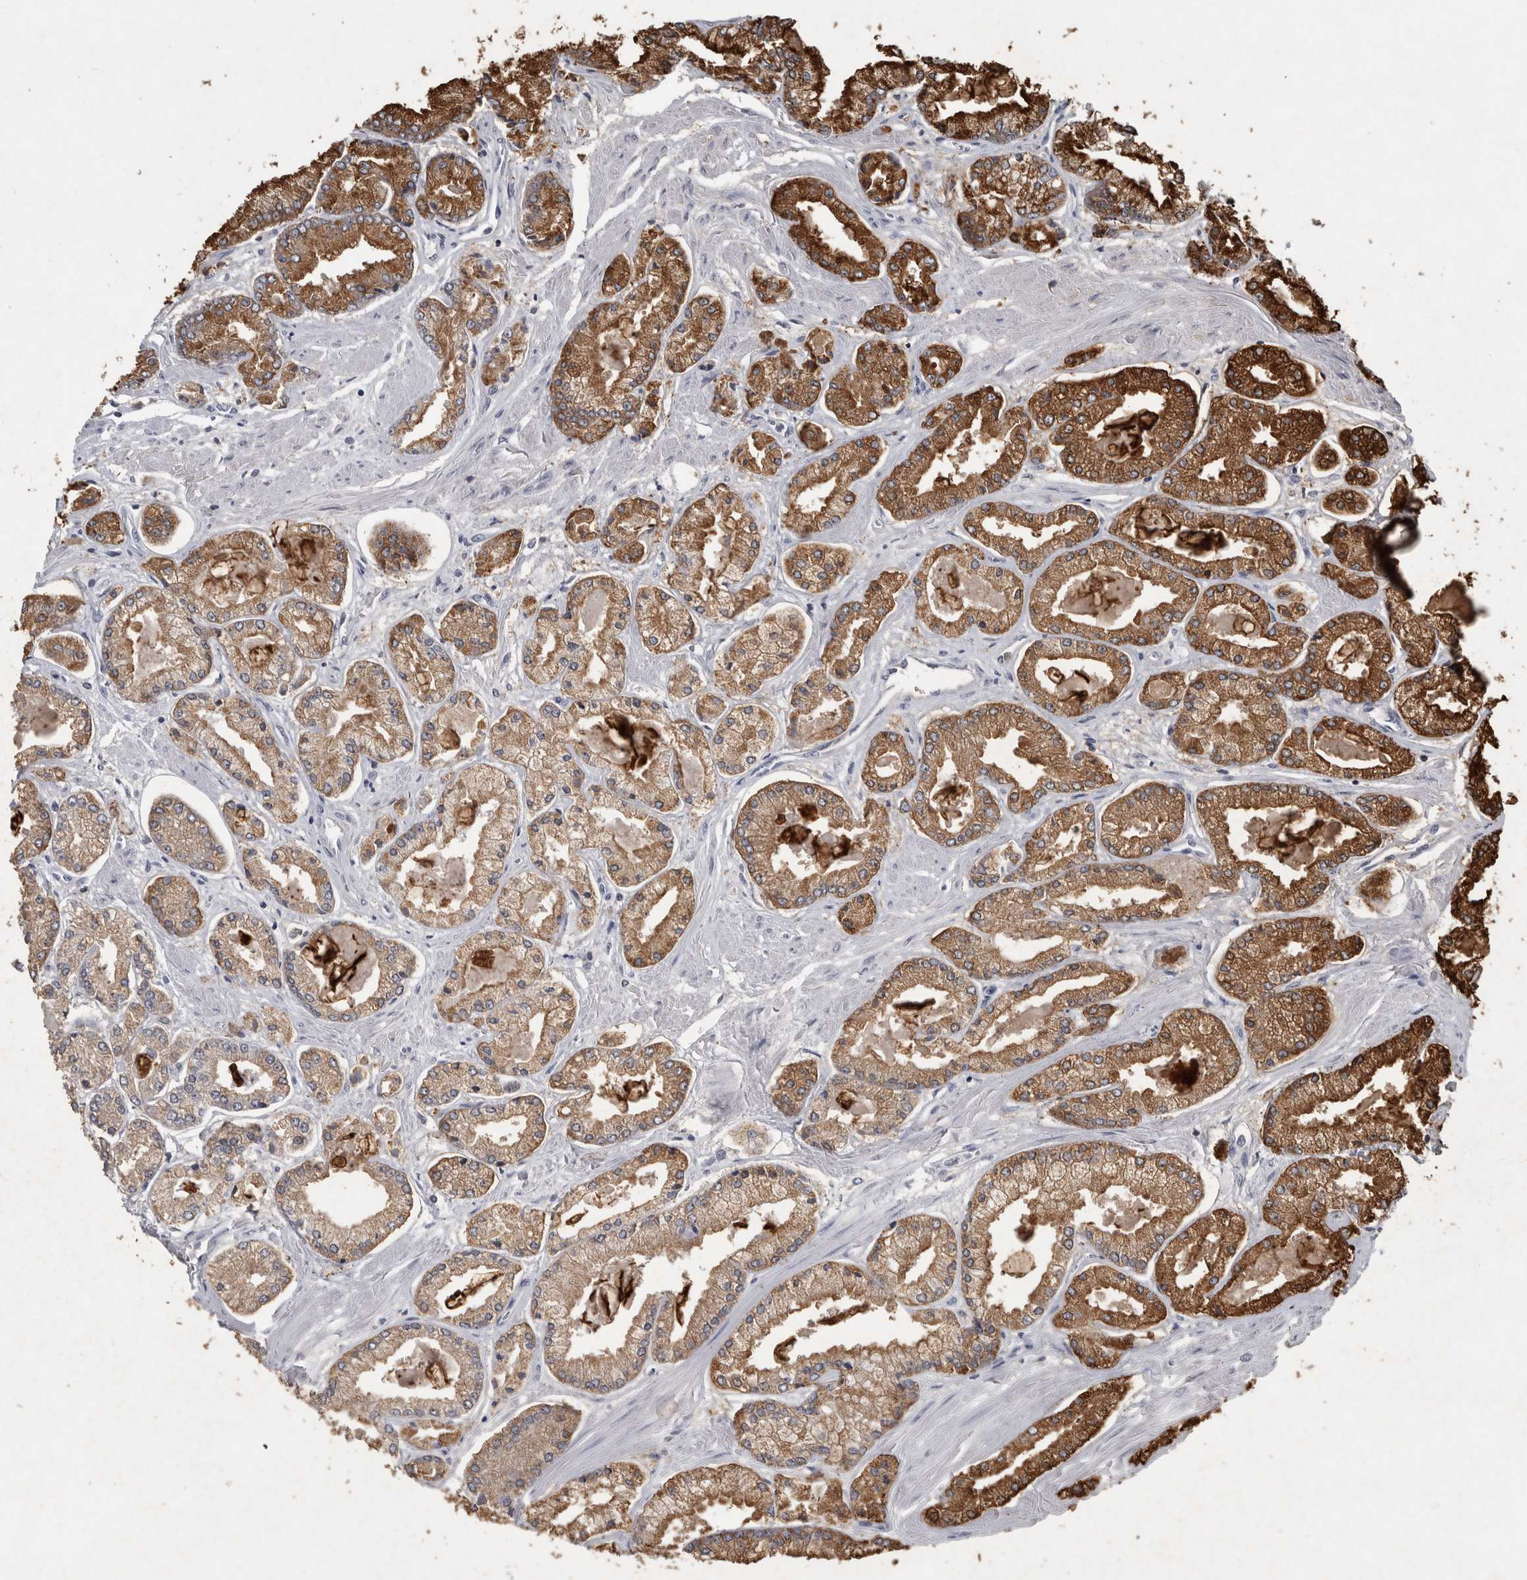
{"staining": {"intensity": "strong", "quantity": ">75%", "location": "cytoplasmic/membranous"}, "tissue": "prostate cancer", "cell_type": "Tumor cells", "image_type": "cancer", "snomed": [{"axis": "morphology", "description": "Adenocarcinoma, Low grade"}, {"axis": "topography", "description": "Prostate"}], "caption": "Prostate cancer (adenocarcinoma (low-grade)) tissue exhibits strong cytoplasmic/membranous staining in approximately >75% of tumor cells", "gene": "WNT7A", "patient": {"sex": "male", "age": 52}}